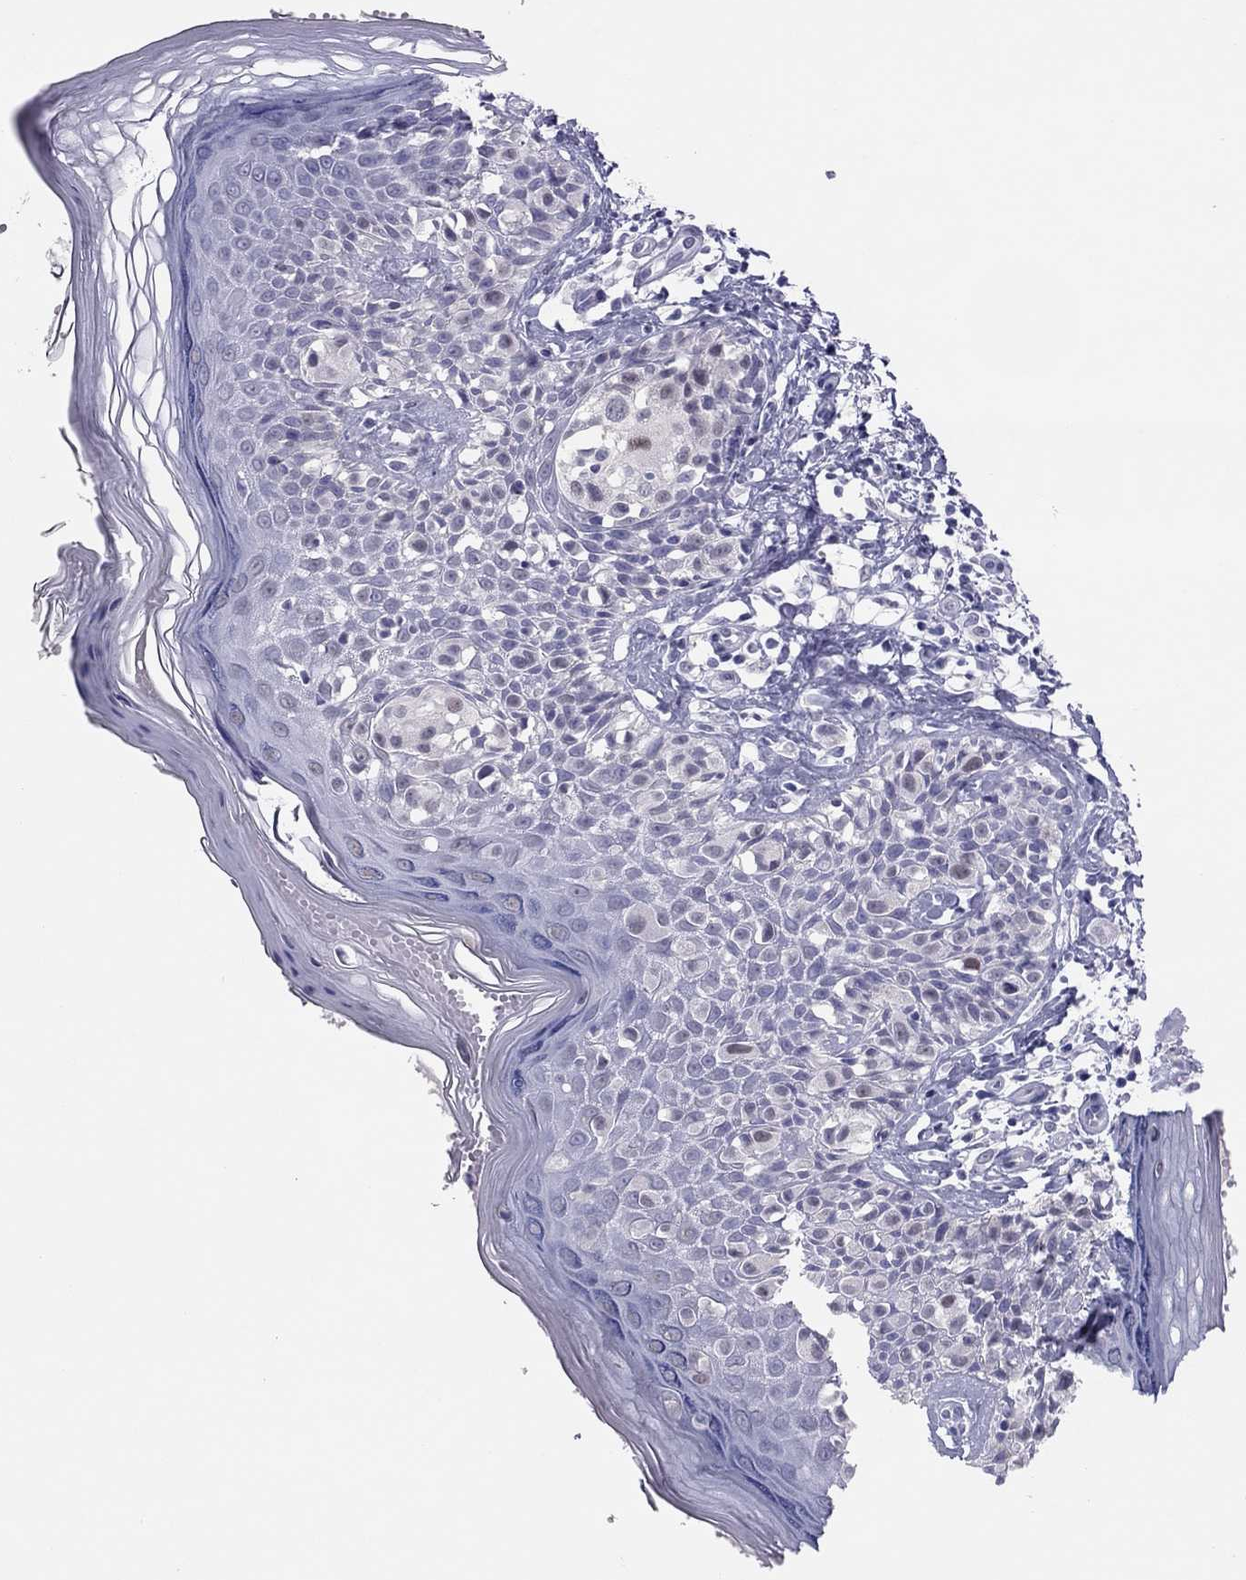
{"staining": {"intensity": "negative", "quantity": "none", "location": "none"}, "tissue": "melanoma", "cell_type": "Tumor cells", "image_type": "cancer", "snomed": [{"axis": "morphology", "description": "Malignant melanoma, NOS"}, {"axis": "topography", "description": "Skin"}], "caption": "Immunohistochemical staining of human melanoma exhibits no significant positivity in tumor cells.", "gene": "PHOX2A", "patient": {"sex": "female", "age": 73}}